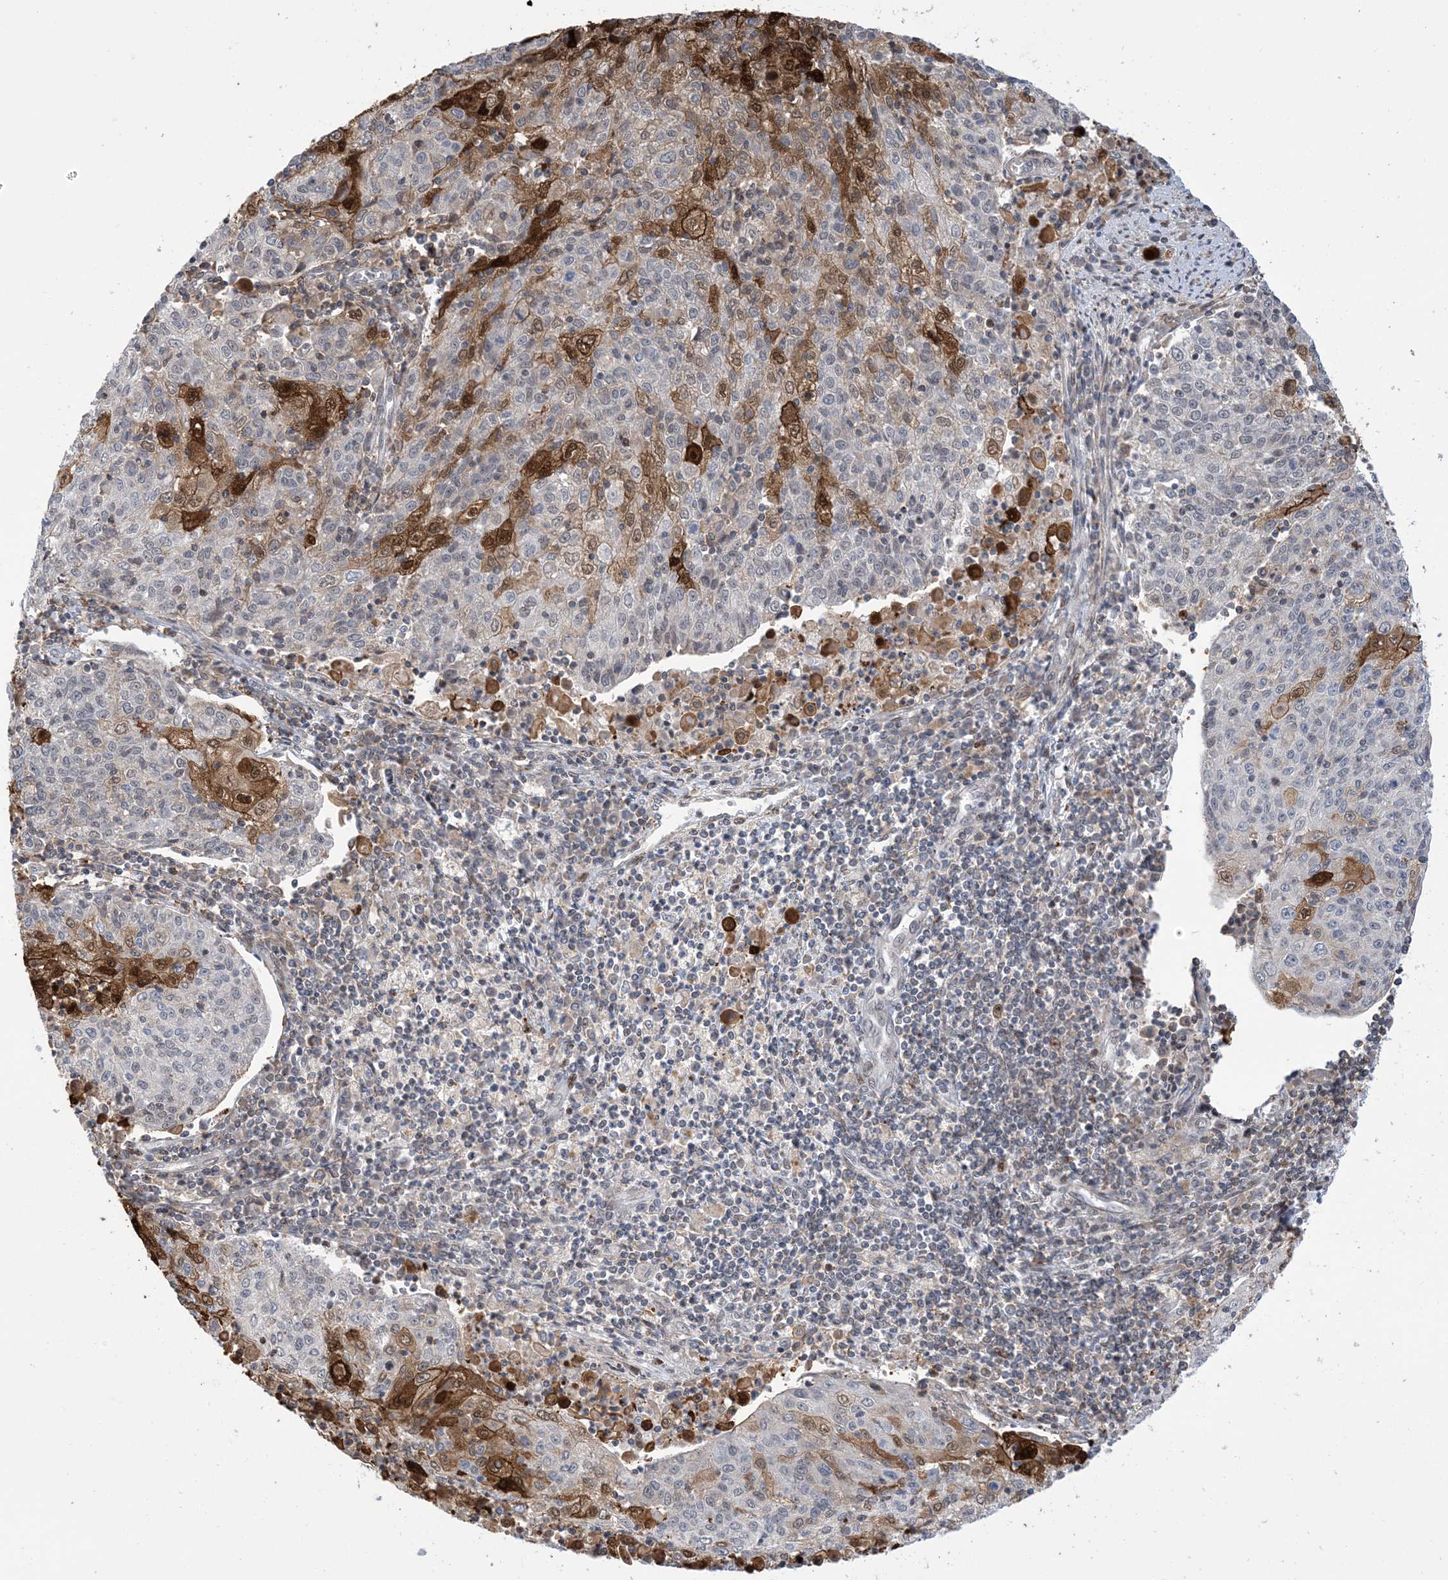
{"staining": {"intensity": "strong", "quantity": "25%-75%", "location": "cytoplasmic/membranous,nuclear"}, "tissue": "cervical cancer", "cell_type": "Tumor cells", "image_type": "cancer", "snomed": [{"axis": "morphology", "description": "Squamous cell carcinoma, NOS"}, {"axis": "topography", "description": "Cervix"}], "caption": "Protein analysis of cervical squamous cell carcinoma tissue reveals strong cytoplasmic/membranous and nuclear staining in approximately 25%-75% of tumor cells. (Brightfield microscopy of DAB IHC at high magnification).", "gene": "ZNF8", "patient": {"sex": "female", "age": 48}}